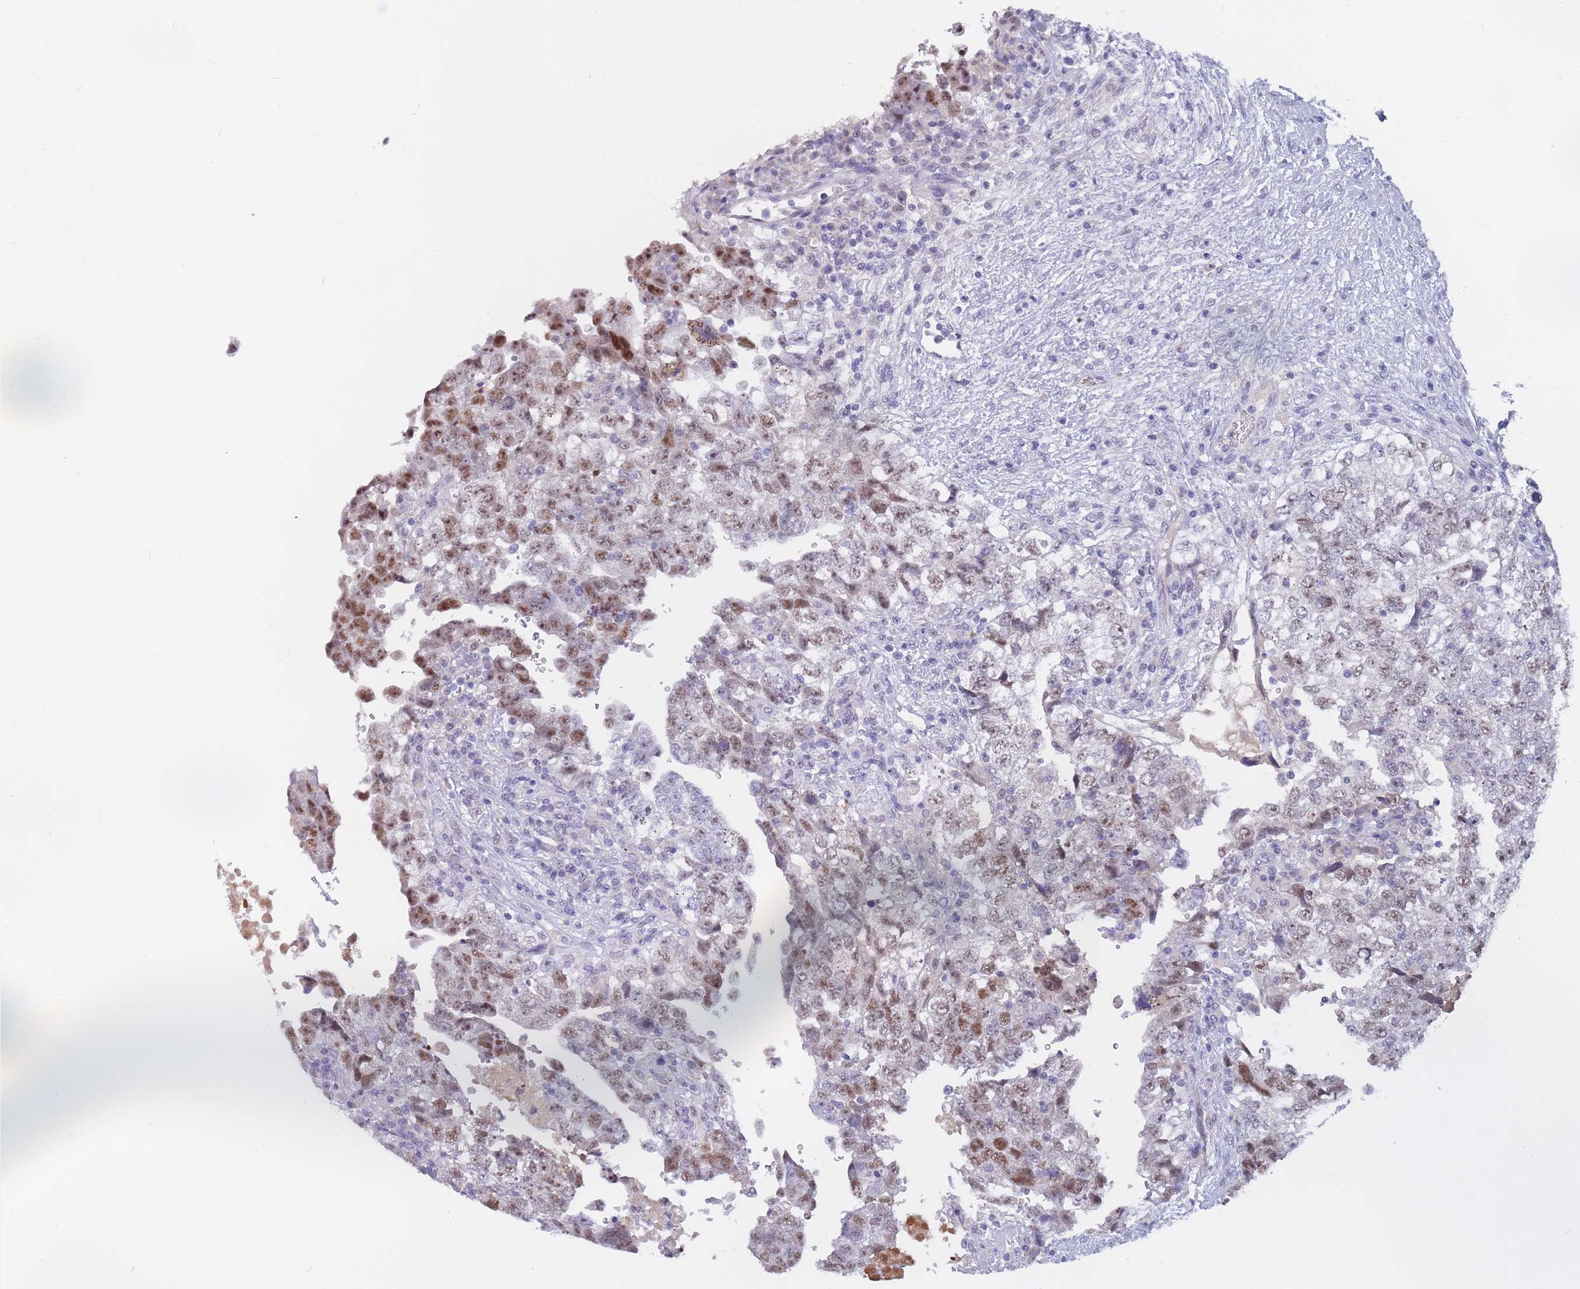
{"staining": {"intensity": "moderate", "quantity": ">75%", "location": "nuclear"}, "tissue": "testis cancer", "cell_type": "Tumor cells", "image_type": "cancer", "snomed": [{"axis": "morphology", "description": "Carcinoma, Embryonal, NOS"}, {"axis": "topography", "description": "Testis"}], "caption": "A histopathology image showing moderate nuclear positivity in approximately >75% of tumor cells in testis cancer, as visualized by brown immunohistochemical staining.", "gene": "BOP1", "patient": {"sex": "male", "age": 37}}